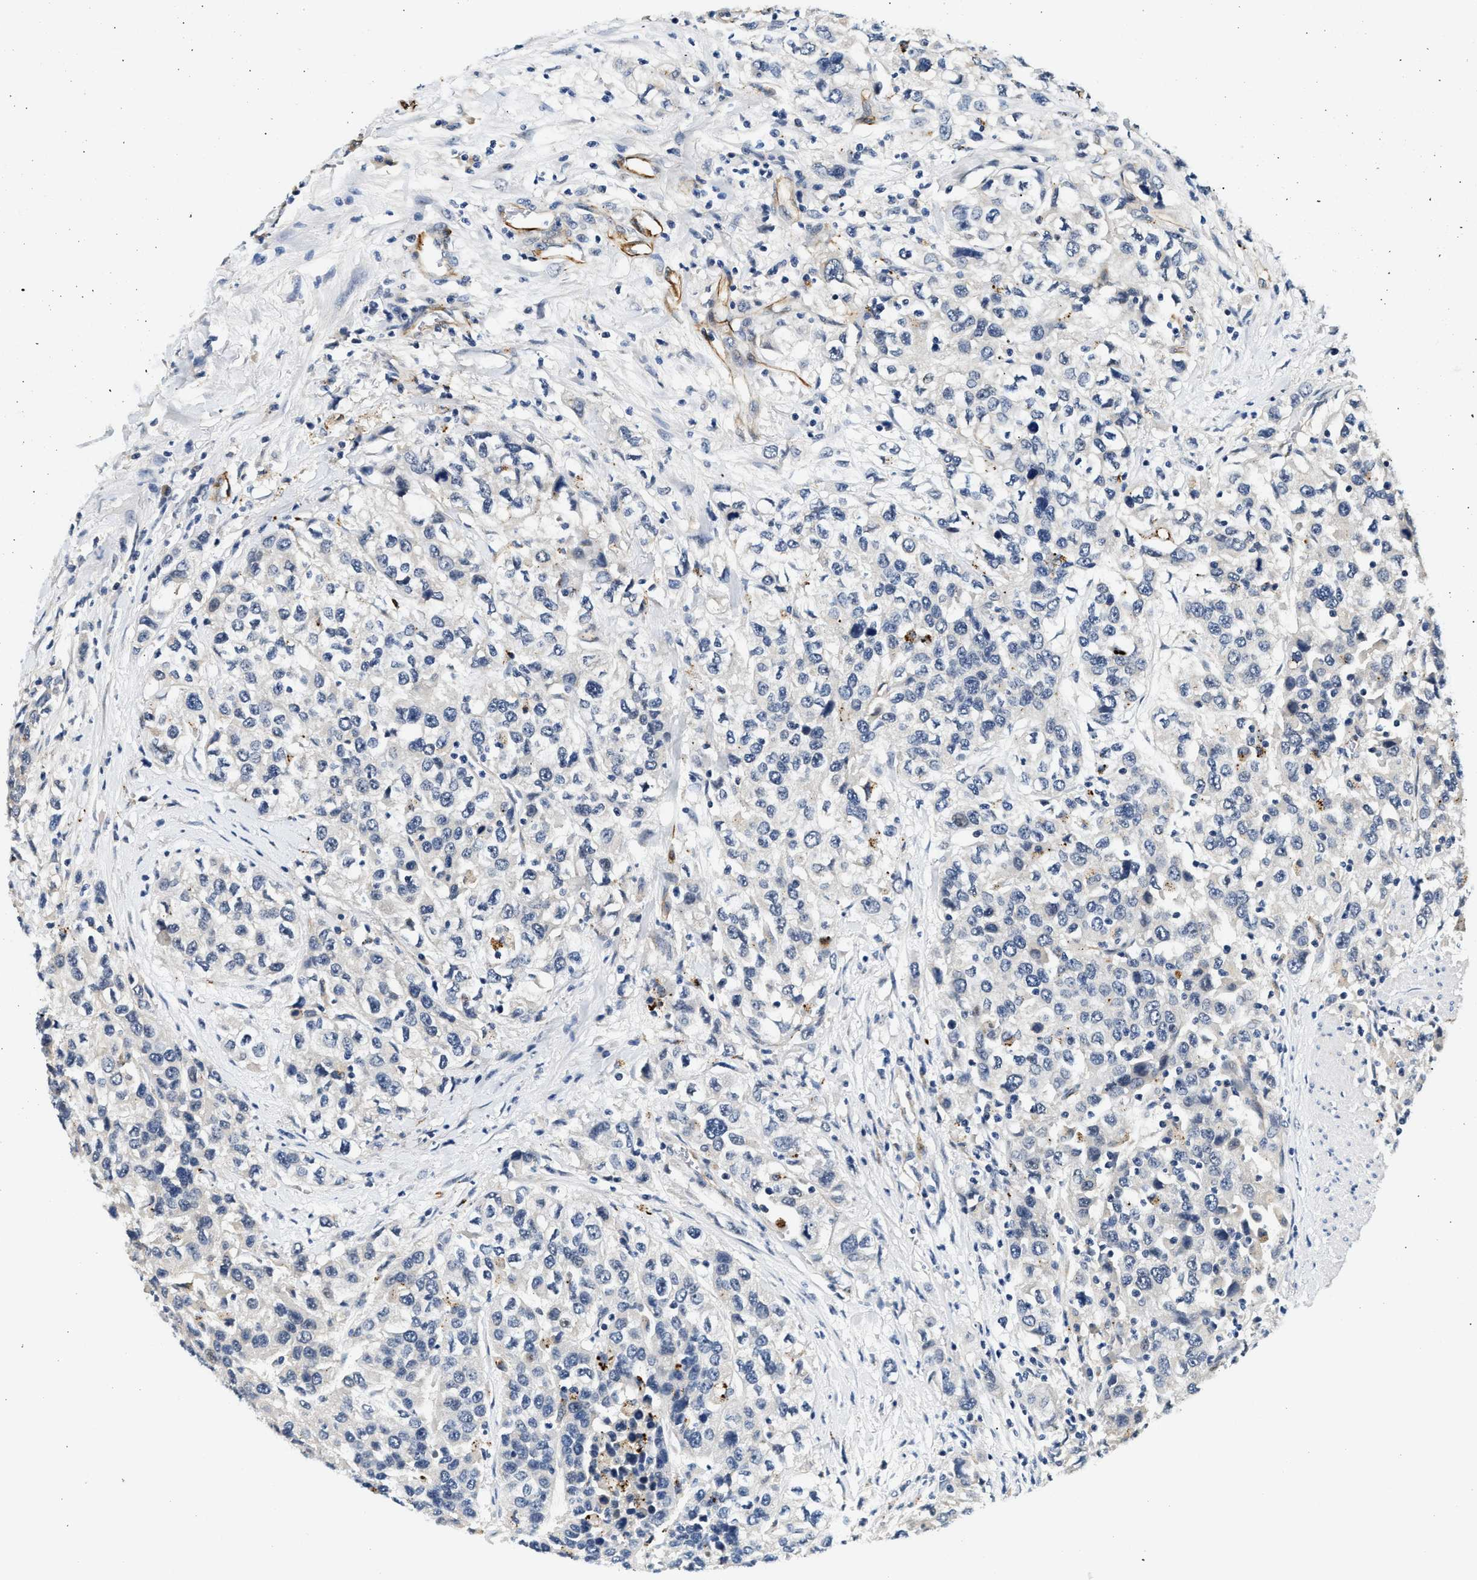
{"staining": {"intensity": "negative", "quantity": "none", "location": "none"}, "tissue": "urothelial cancer", "cell_type": "Tumor cells", "image_type": "cancer", "snomed": [{"axis": "morphology", "description": "Urothelial carcinoma, High grade"}, {"axis": "topography", "description": "Urinary bladder"}], "caption": "Tumor cells show no significant protein positivity in urothelial cancer. (Brightfield microscopy of DAB immunohistochemistry (IHC) at high magnification).", "gene": "MED22", "patient": {"sex": "female", "age": 80}}